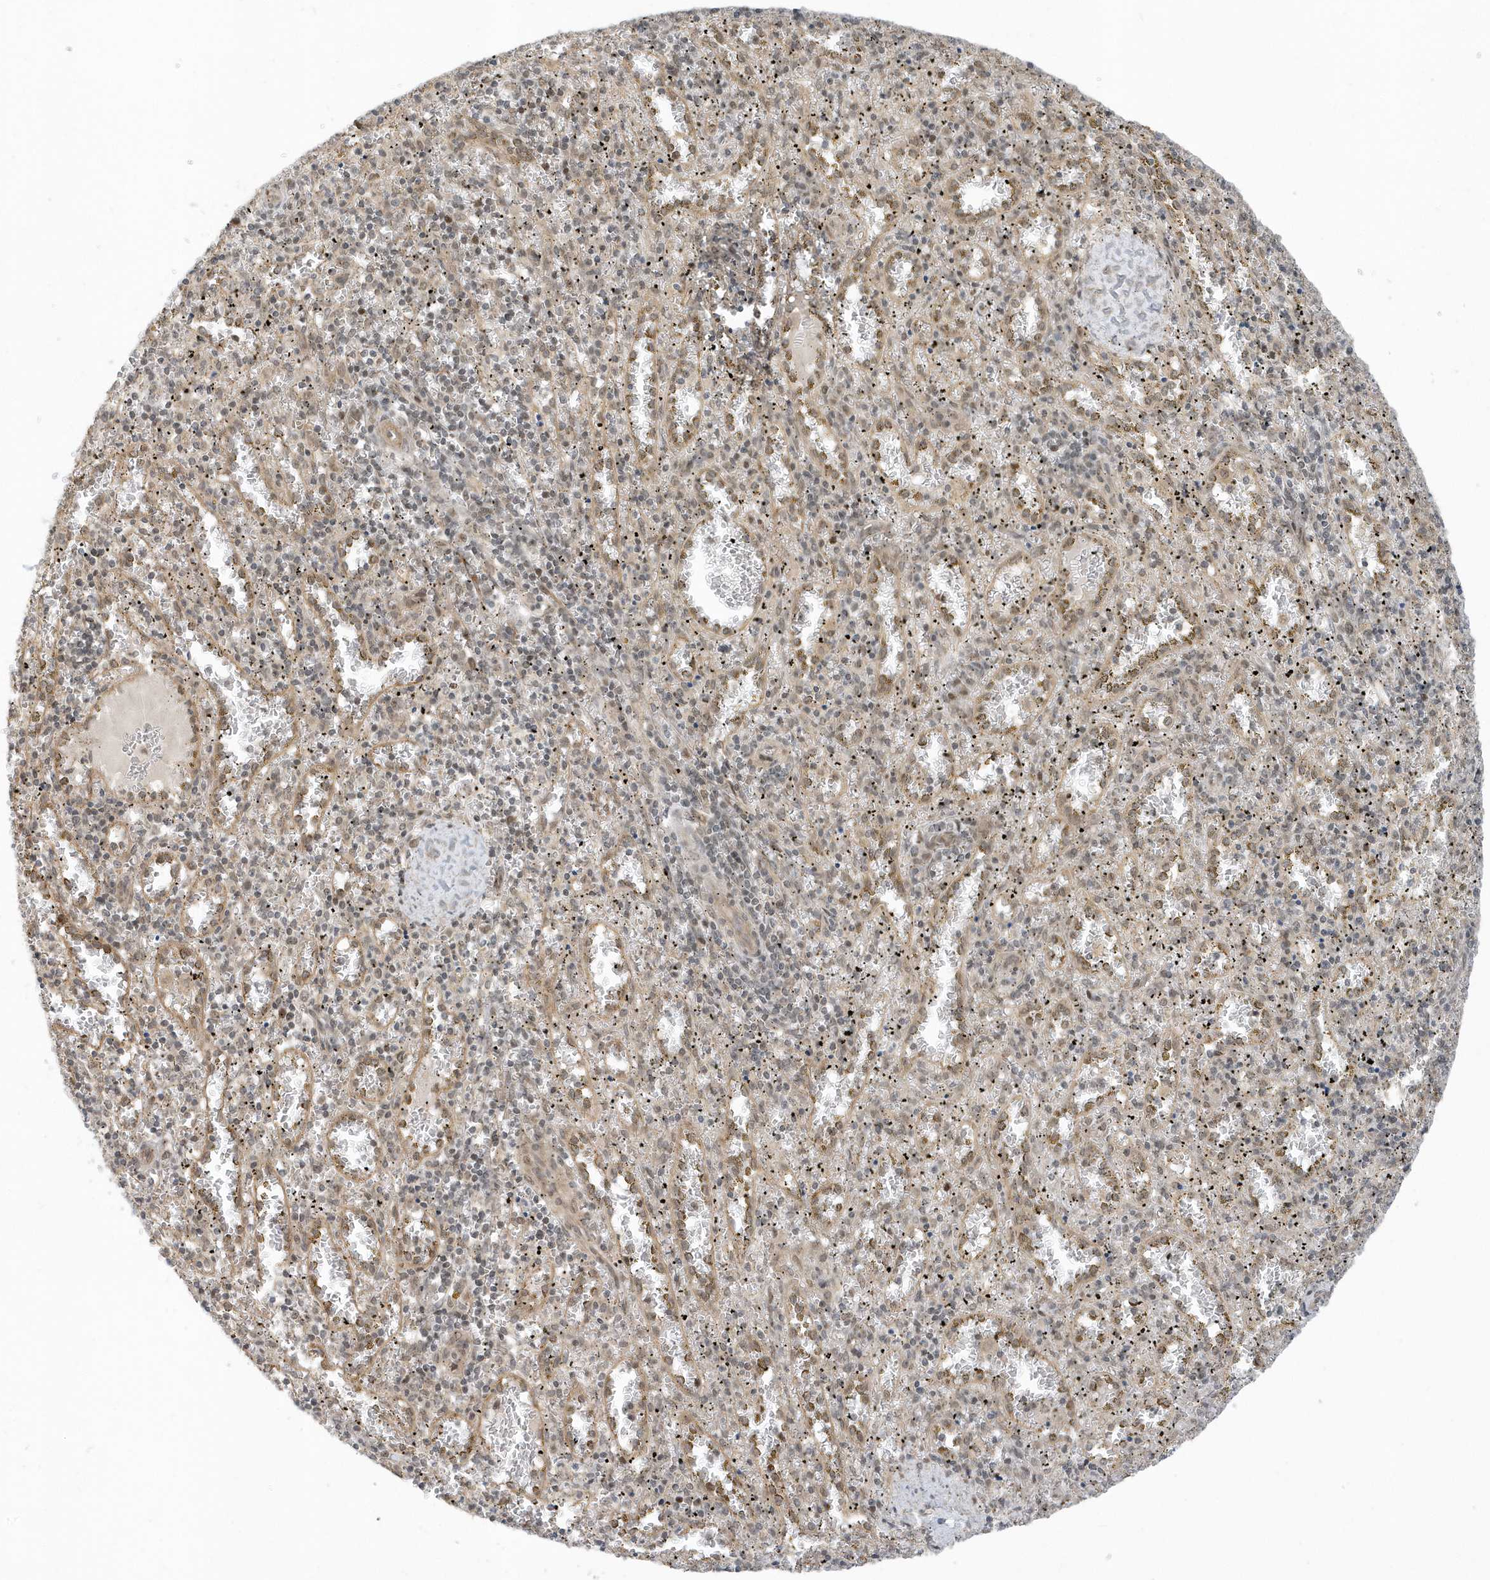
{"staining": {"intensity": "negative", "quantity": "none", "location": "none"}, "tissue": "spleen", "cell_type": "Cells in red pulp", "image_type": "normal", "snomed": [{"axis": "morphology", "description": "Normal tissue, NOS"}, {"axis": "topography", "description": "Spleen"}], "caption": "This is a photomicrograph of immunohistochemistry staining of normal spleen, which shows no staining in cells in red pulp.", "gene": "USP53", "patient": {"sex": "male", "age": 11}}